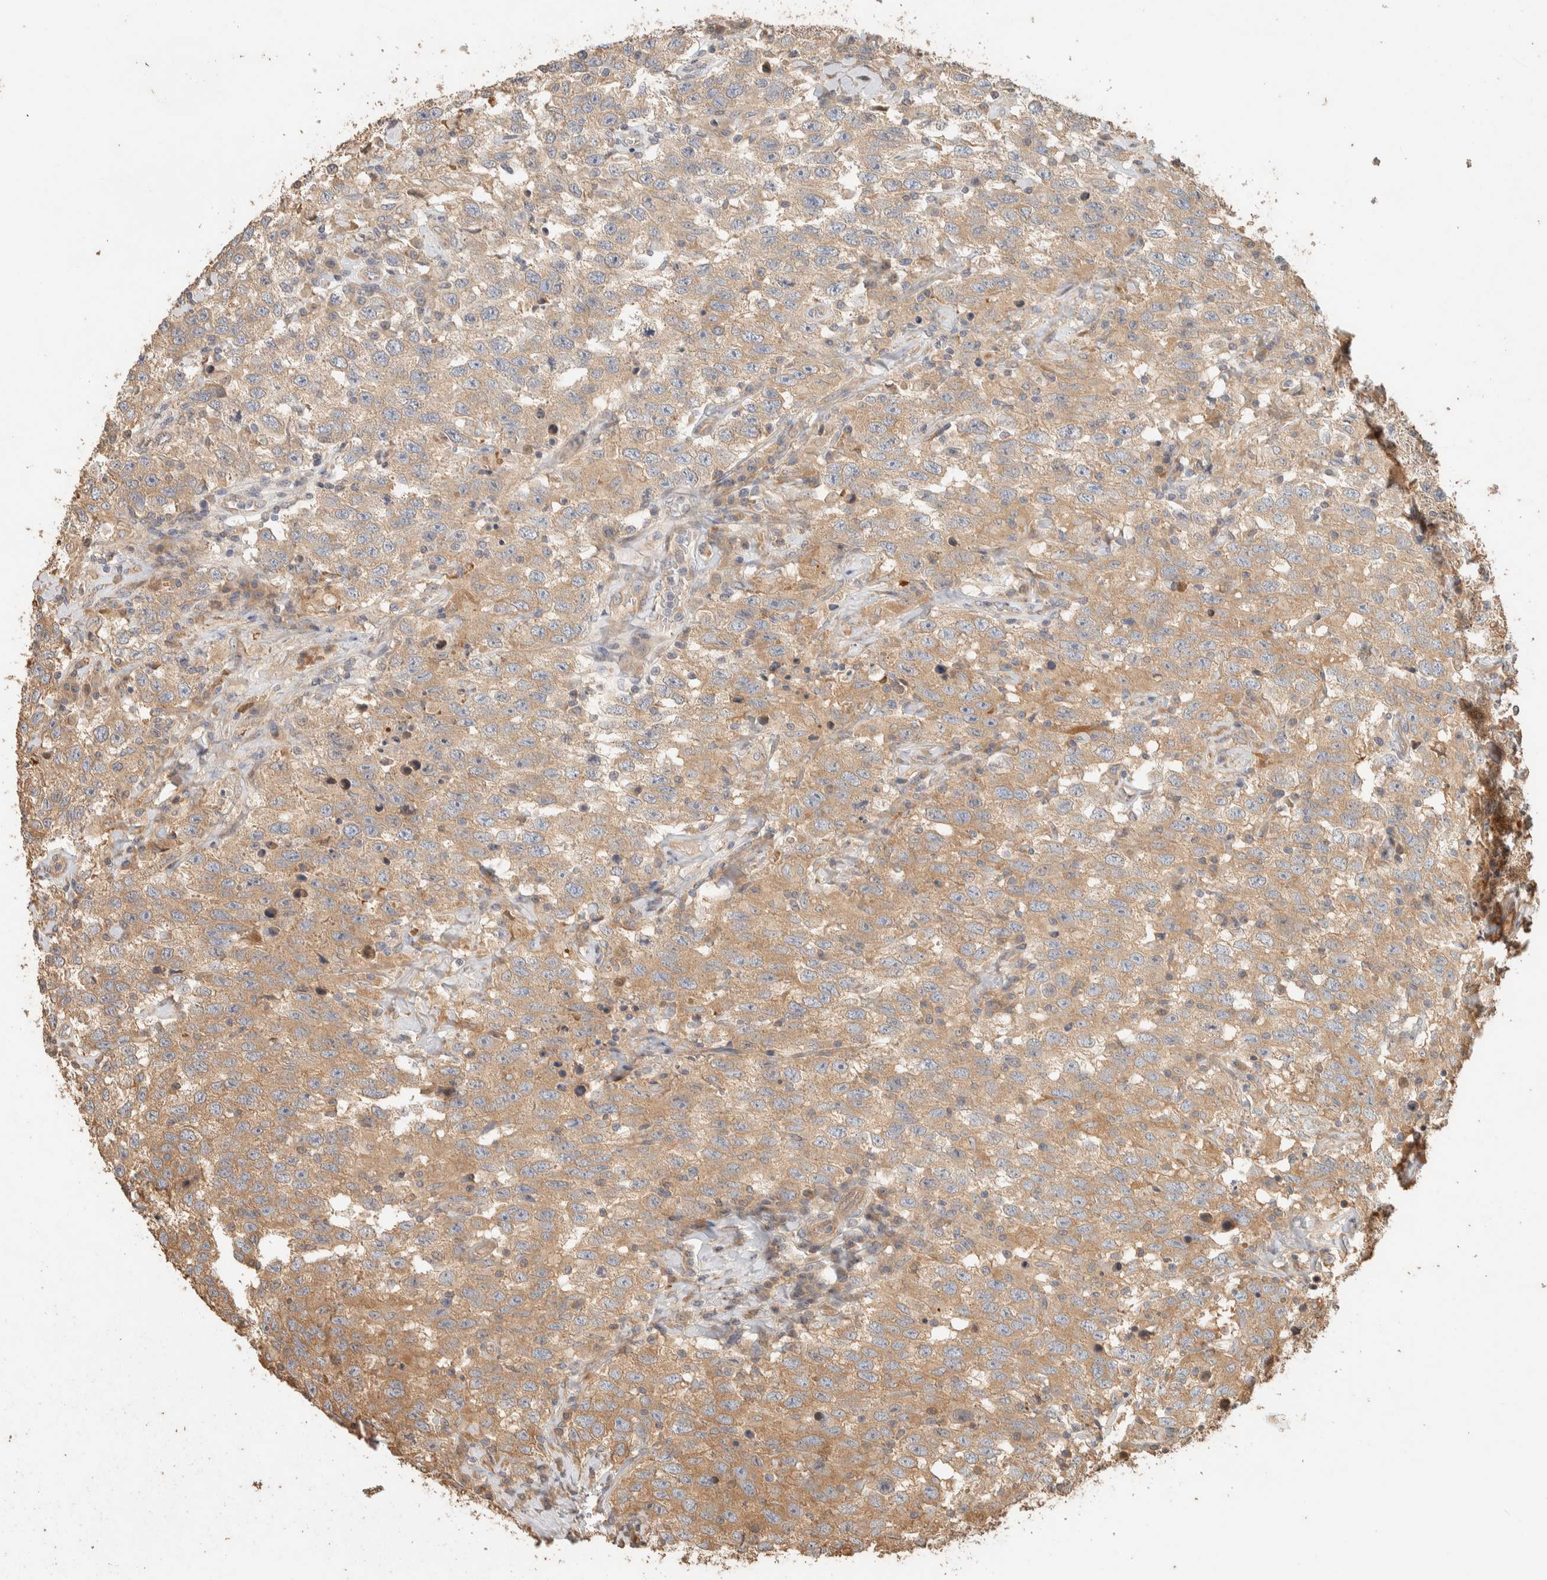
{"staining": {"intensity": "moderate", "quantity": ">75%", "location": "cytoplasmic/membranous"}, "tissue": "testis cancer", "cell_type": "Tumor cells", "image_type": "cancer", "snomed": [{"axis": "morphology", "description": "Seminoma, NOS"}, {"axis": "topography", "description": "Testis"}], "caption": "High-power microscopy captured an immunohistochemistry micrograph of testis cancer, revealing moderate cytoplasmic/membranous positivity in approximately >75% of tumor cells.", "gene": "EXOC7", "patient": {"sex": "male", "age": 41}}